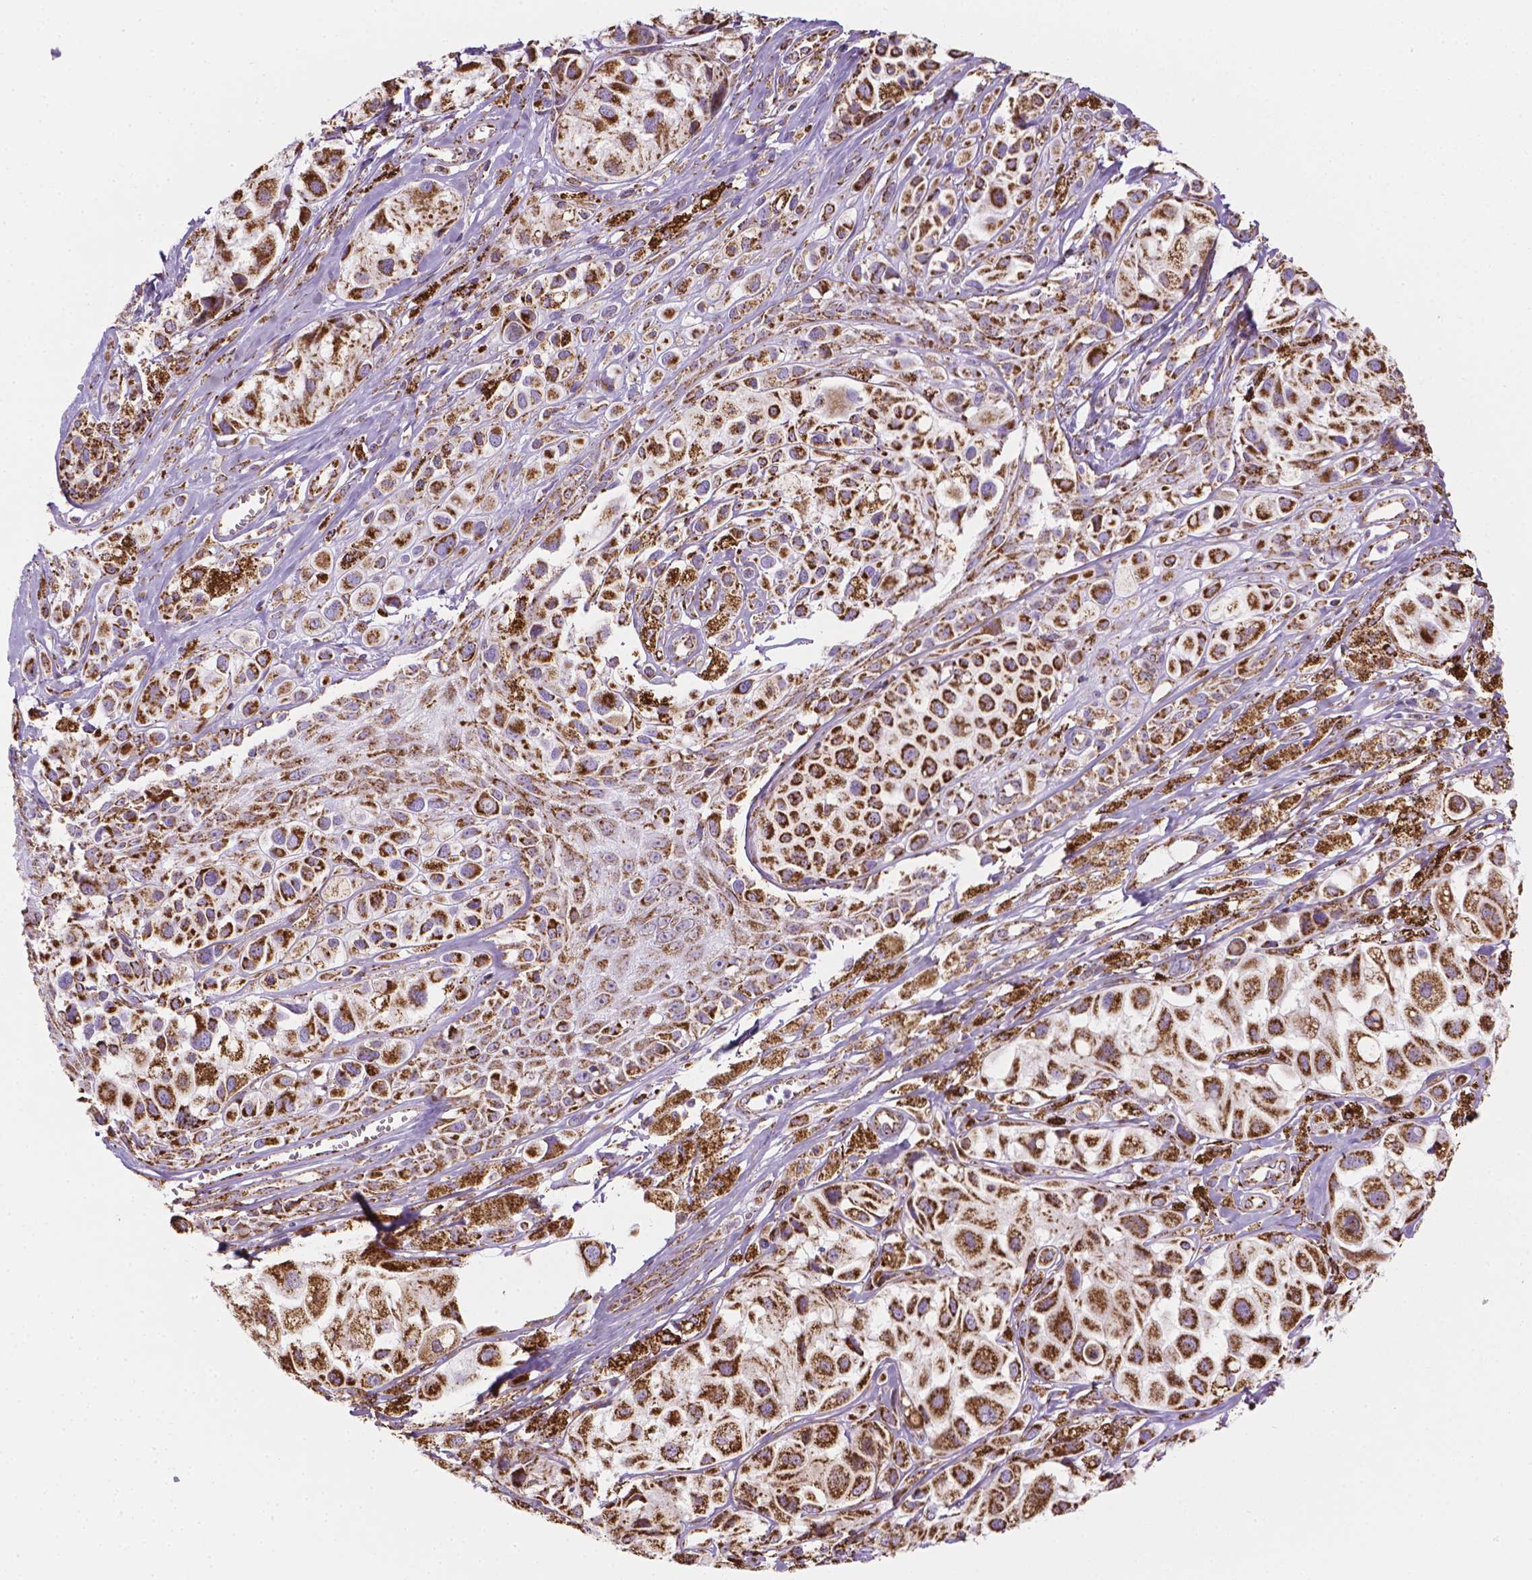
{"staining": {"intensity": "strong", "quantity": ">75%", "location": "cytoplasmic/membranous"}, "tissue": "melanoma", "cell_type": "Tumor cells", "image_type": "cancer", "snomed": [{"axis": "morphology", "description": "Malignant melanoma, NOS"}, {"axis": "topography", "description": "Skin"}], "caption": "Immunohistochemistry histopathology image of neoplastic tissue: malignant melanoma stained using immunohistochemistry shows high levels of strong protein expression localized specifically in the cytoplasmic/membranous of tumor cells, appearing as a cytoplasmic/membranous brown color.", "gene": "RMDN3", "patient": {"sex": "male", "age": 77}}